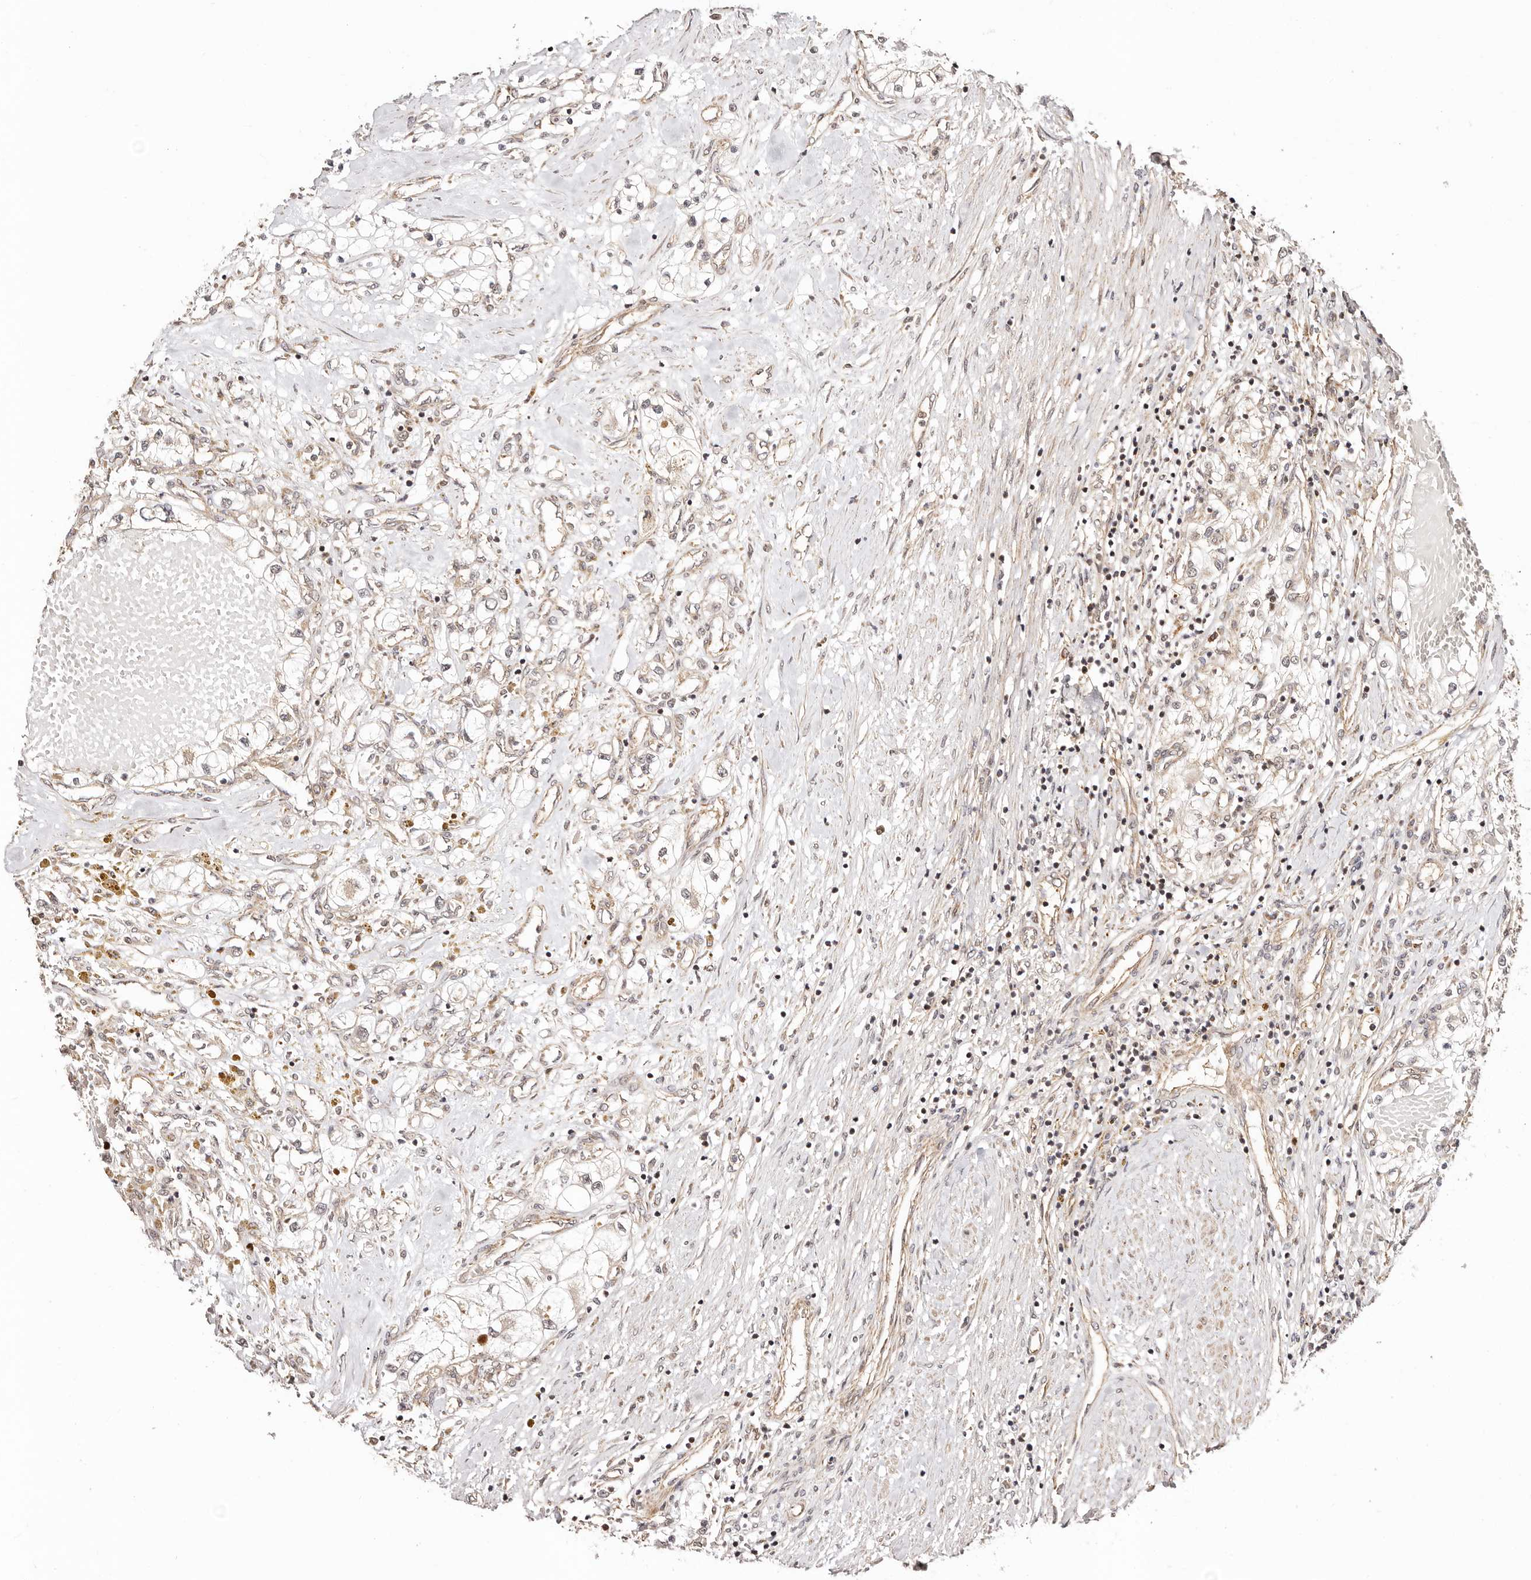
{"staining": {"intensity": "negative", "quantity": "none", "location": "none"}, "tissue": "renal cancer", "cell_type": "Tumor cells", "image_type": "cancer", "snomed": [{"axis": "morphology", "description": "Normal tissue, NOS"}, {"axis": "morphology", "description": "Adenocarcinoma, NOS"}, {"axis": "topography", "description": "Kidney"}], "caption": "An image of human renal cancer (adenocarcinoma) is negative for staining in tumor cells.", "gene": "CTNNBL1", "patient": {"sex": "male", "age": 68}}